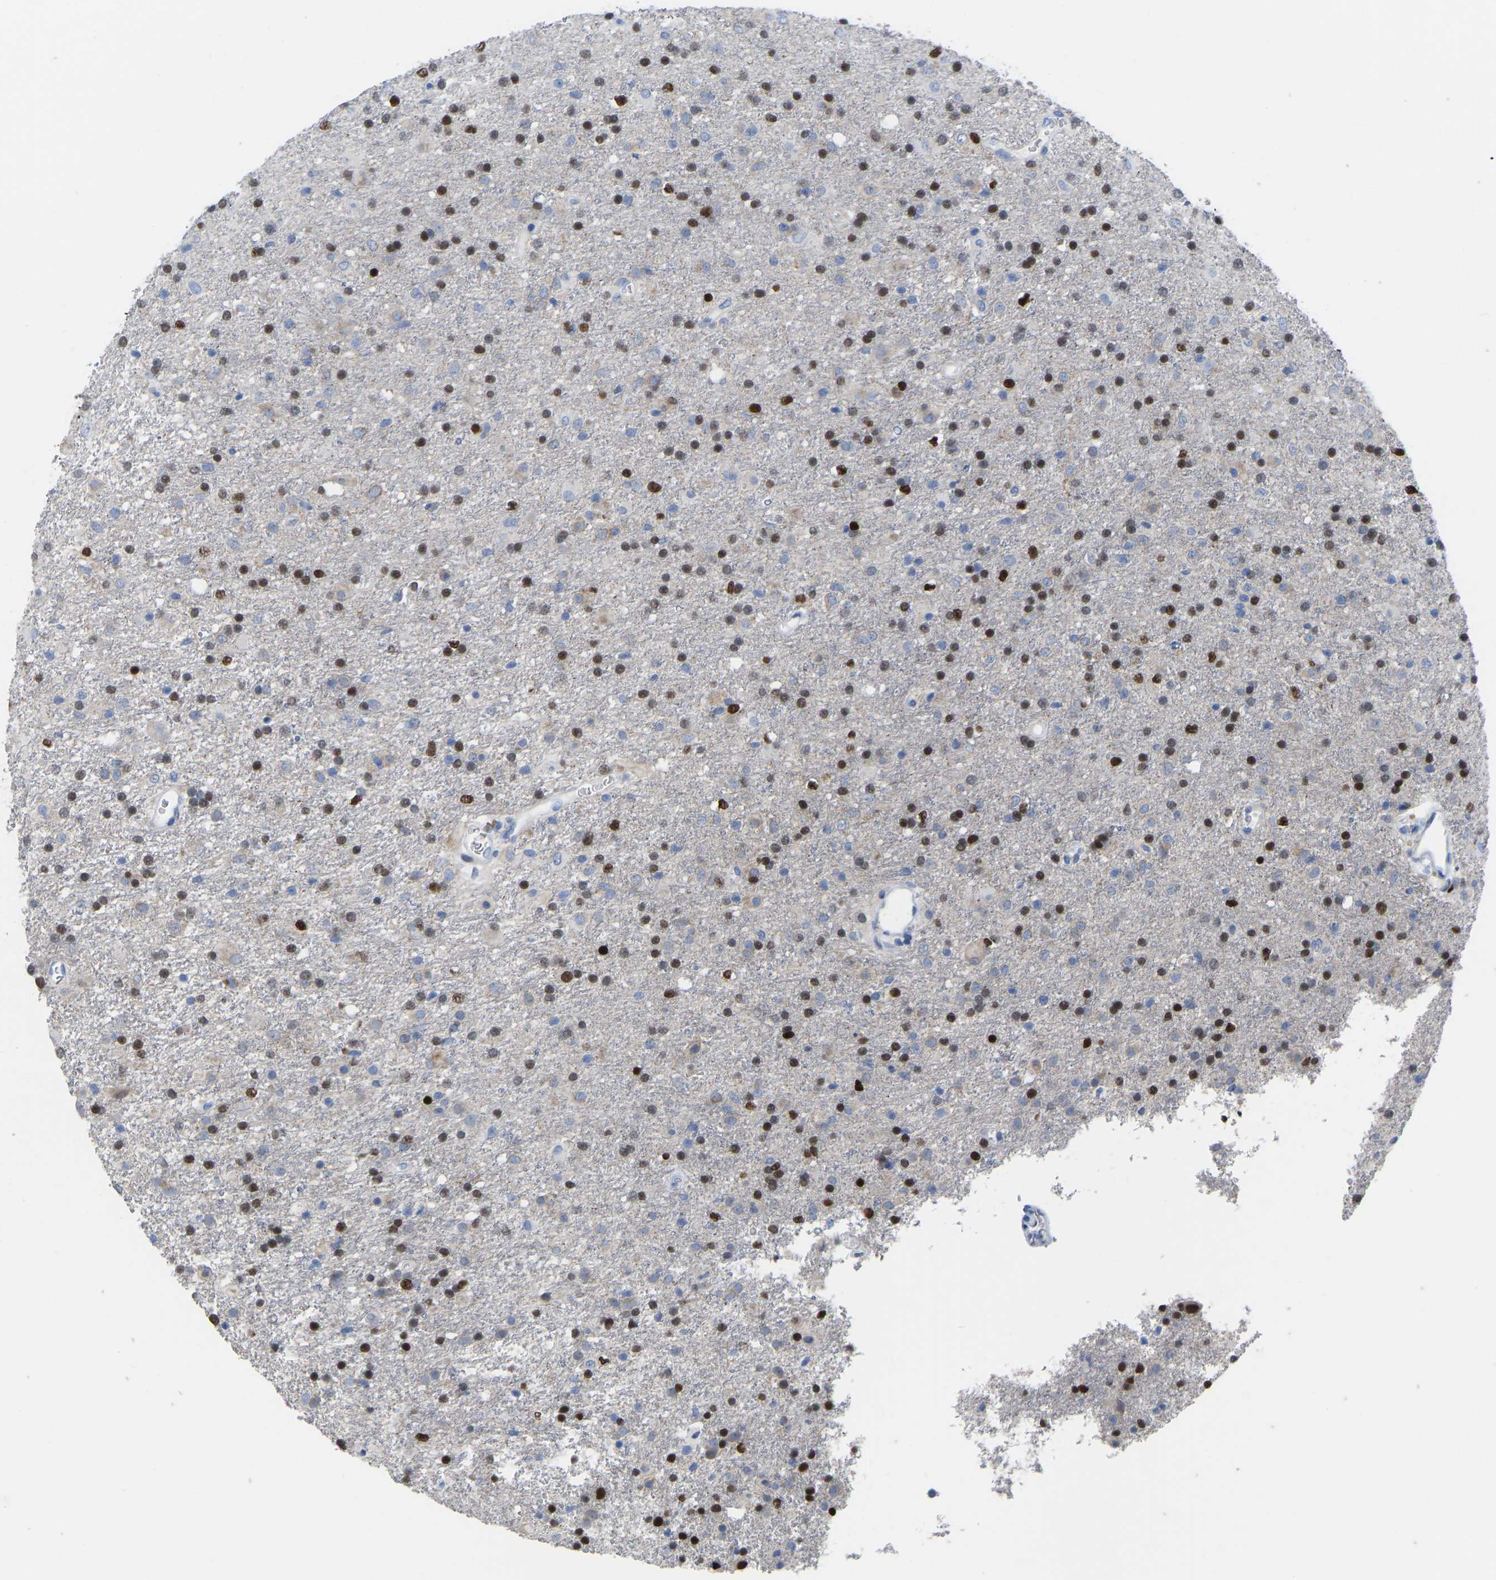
{"staining": {"intensity": "strong", "quantity": "25%-75%", "location": "nuclear"}, "tissue": "glioma", "cell_type": "Tumor cells", "image_type": "cancer", "snomed": [{"axis": "morphology", "description": "Glioma, malignant, Low grade"}, {"axis": "topography", "description": "Brain"}], "caption": "Tumor cells exhibit strong nuclear staining in about 25%-75% of cells in glioma.", "gene": "OLIG2", "patient": {"sex": "male", "age": 65}}